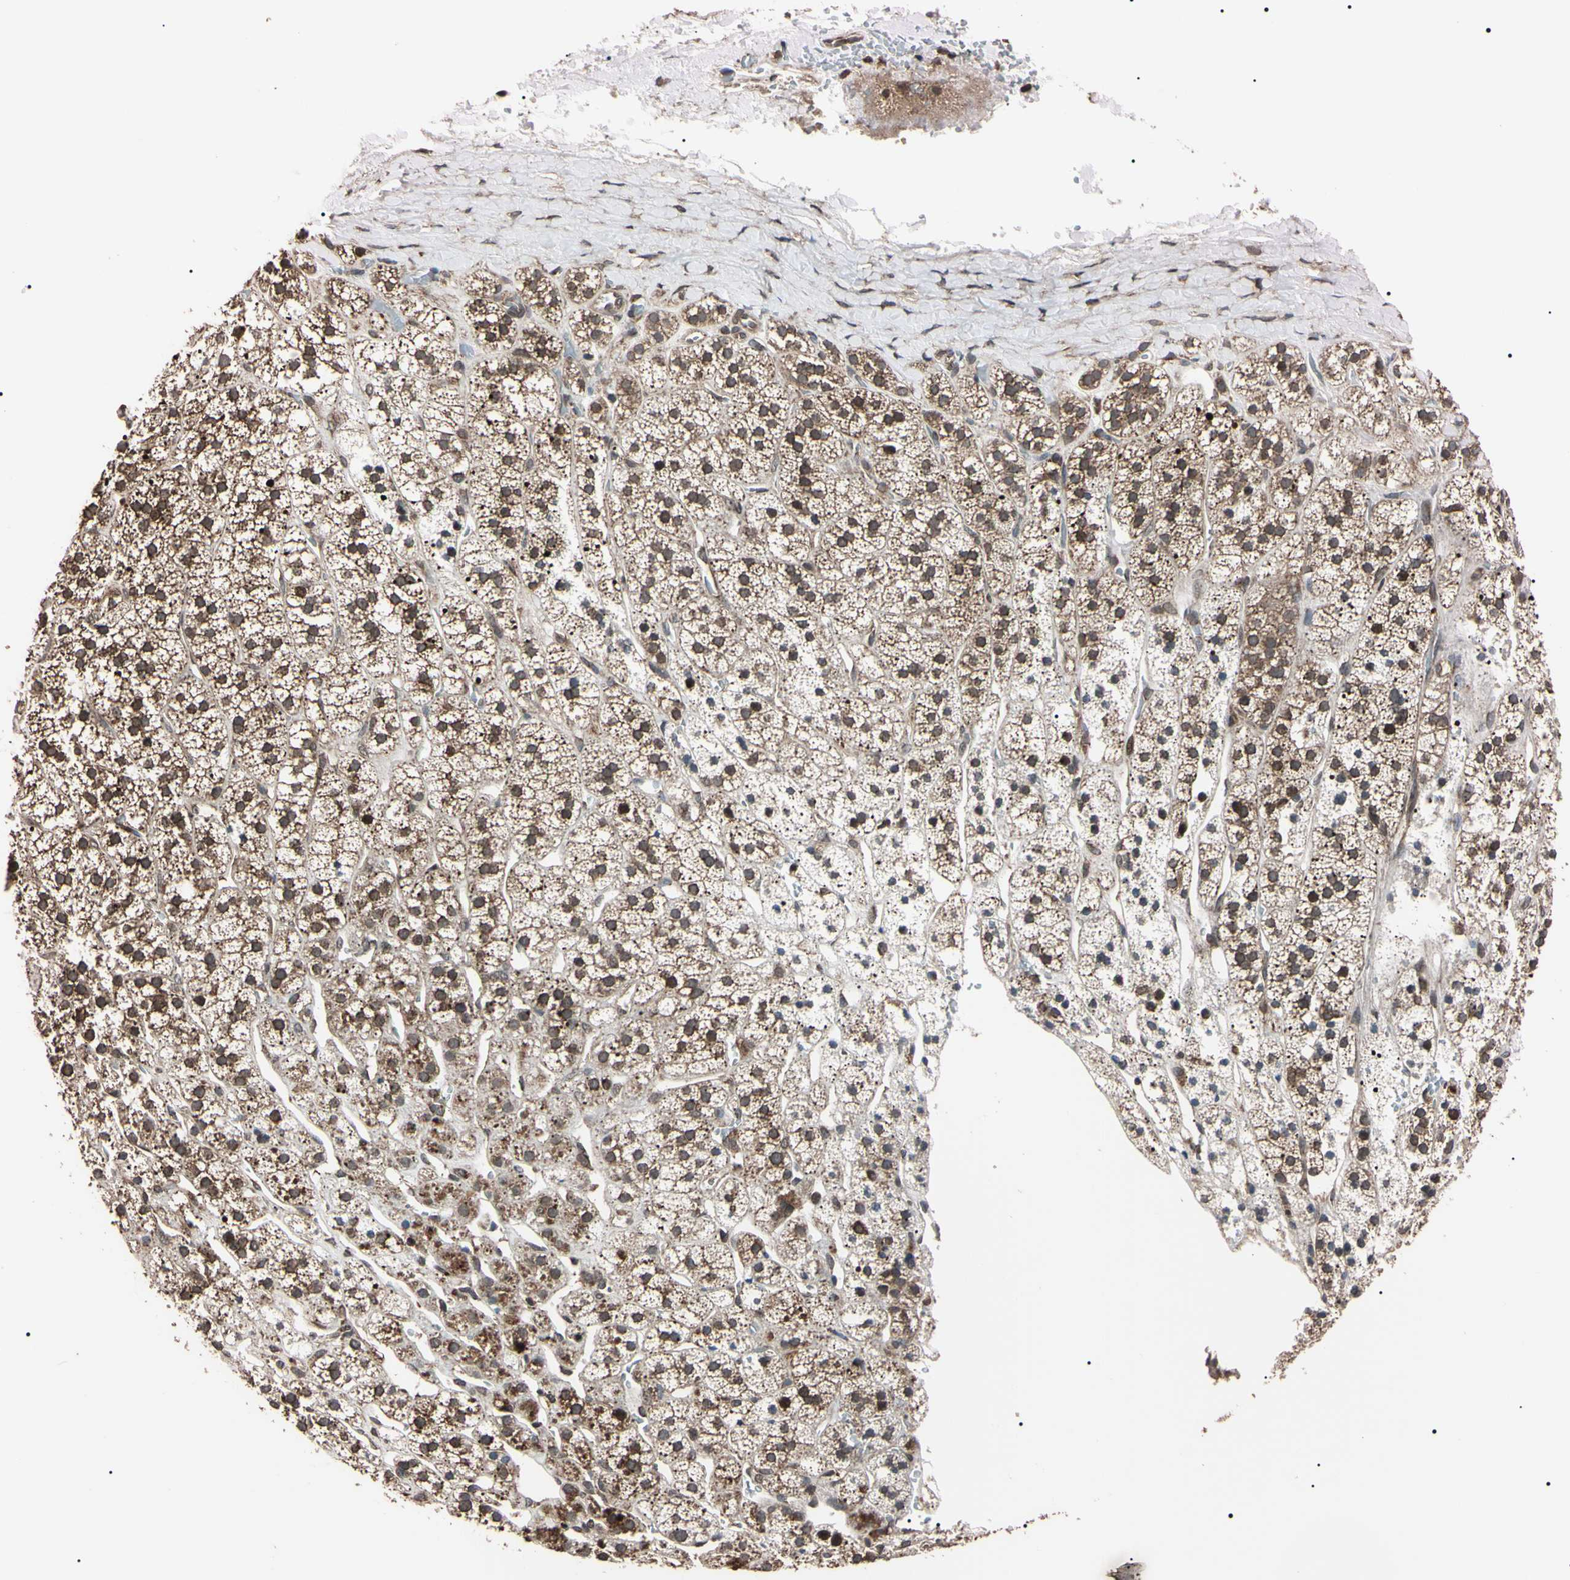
{"staining": {"intensity": "strong", "quantity": "<25%", "location": "cytoplasmic/membranous"}, "tissue": "adrenal gland", "cell_type": "Glandular cells", "image_type": "normal", "snomed": [{"axis": "morphology", "description": "Normal tissue, NOS"}, {"axis": "topography", "description": "Adrenal gland"}], "caption": "Protein staining of benign adrenal gland shows strong cytoplasmic/membranous positivity in about <25% of glandular cells. Immunohistochemistry stains the protein of interest in brown and the nuclei are stained blue.", "gene": "TNFRSF1A", "patient": {"sex": "male", "age": 56}}